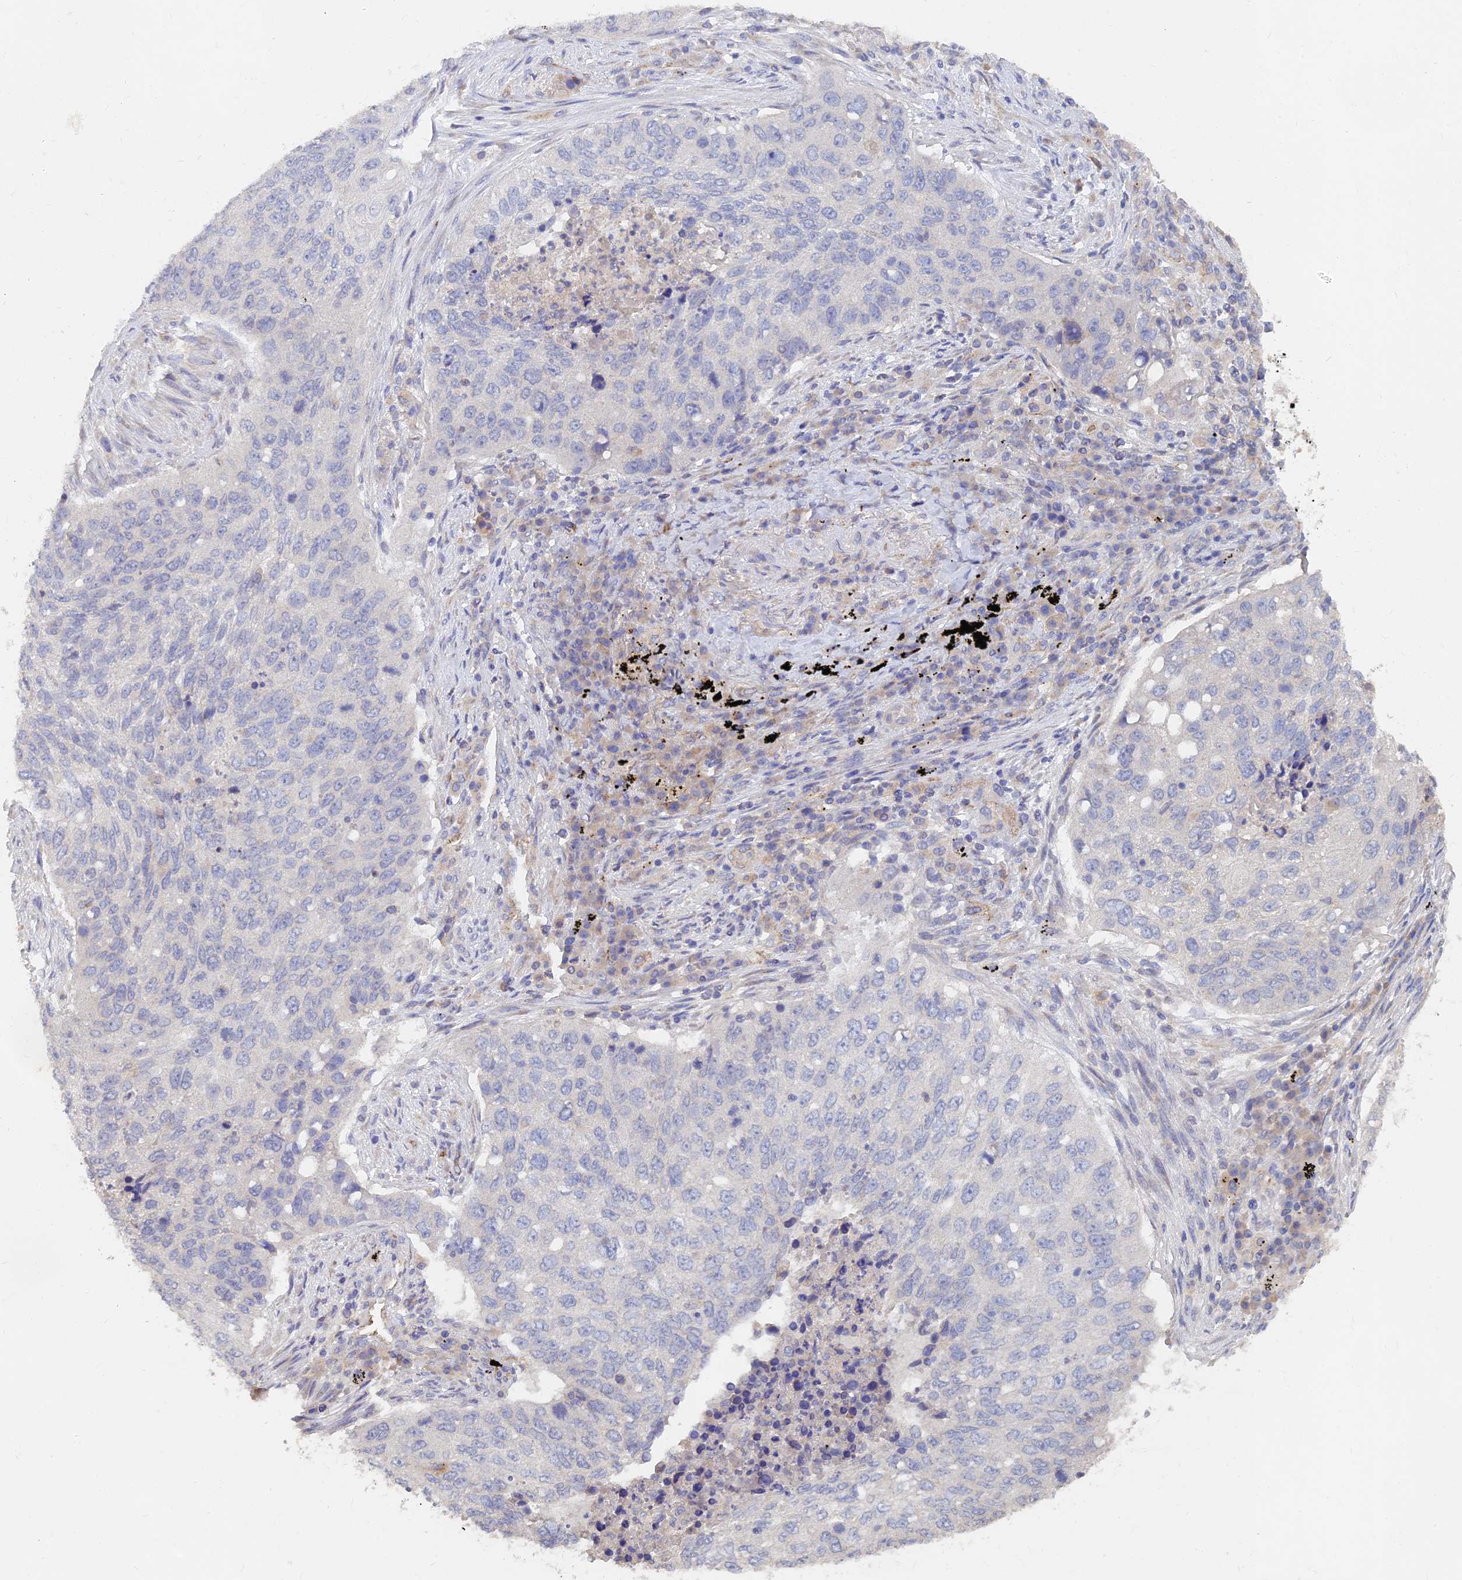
{"staining": {"intensity": "negative", "quantity": "none", "location": "none"}, "tissue": "lung cancer", "cell_type": "Tumor cells", "image_type": "cancer", "snomed": [{"axis": "morphology", "description": "Squamous cell carcinoma, NOS"}, {"axis": "topography", "description": "Lung"}], "caption": "Tumor cells are negative for protein expression in human lung squamous cell carcinoma.", "gene": "ARRDC1", "patient": {"sex": "female", "age": 63}}